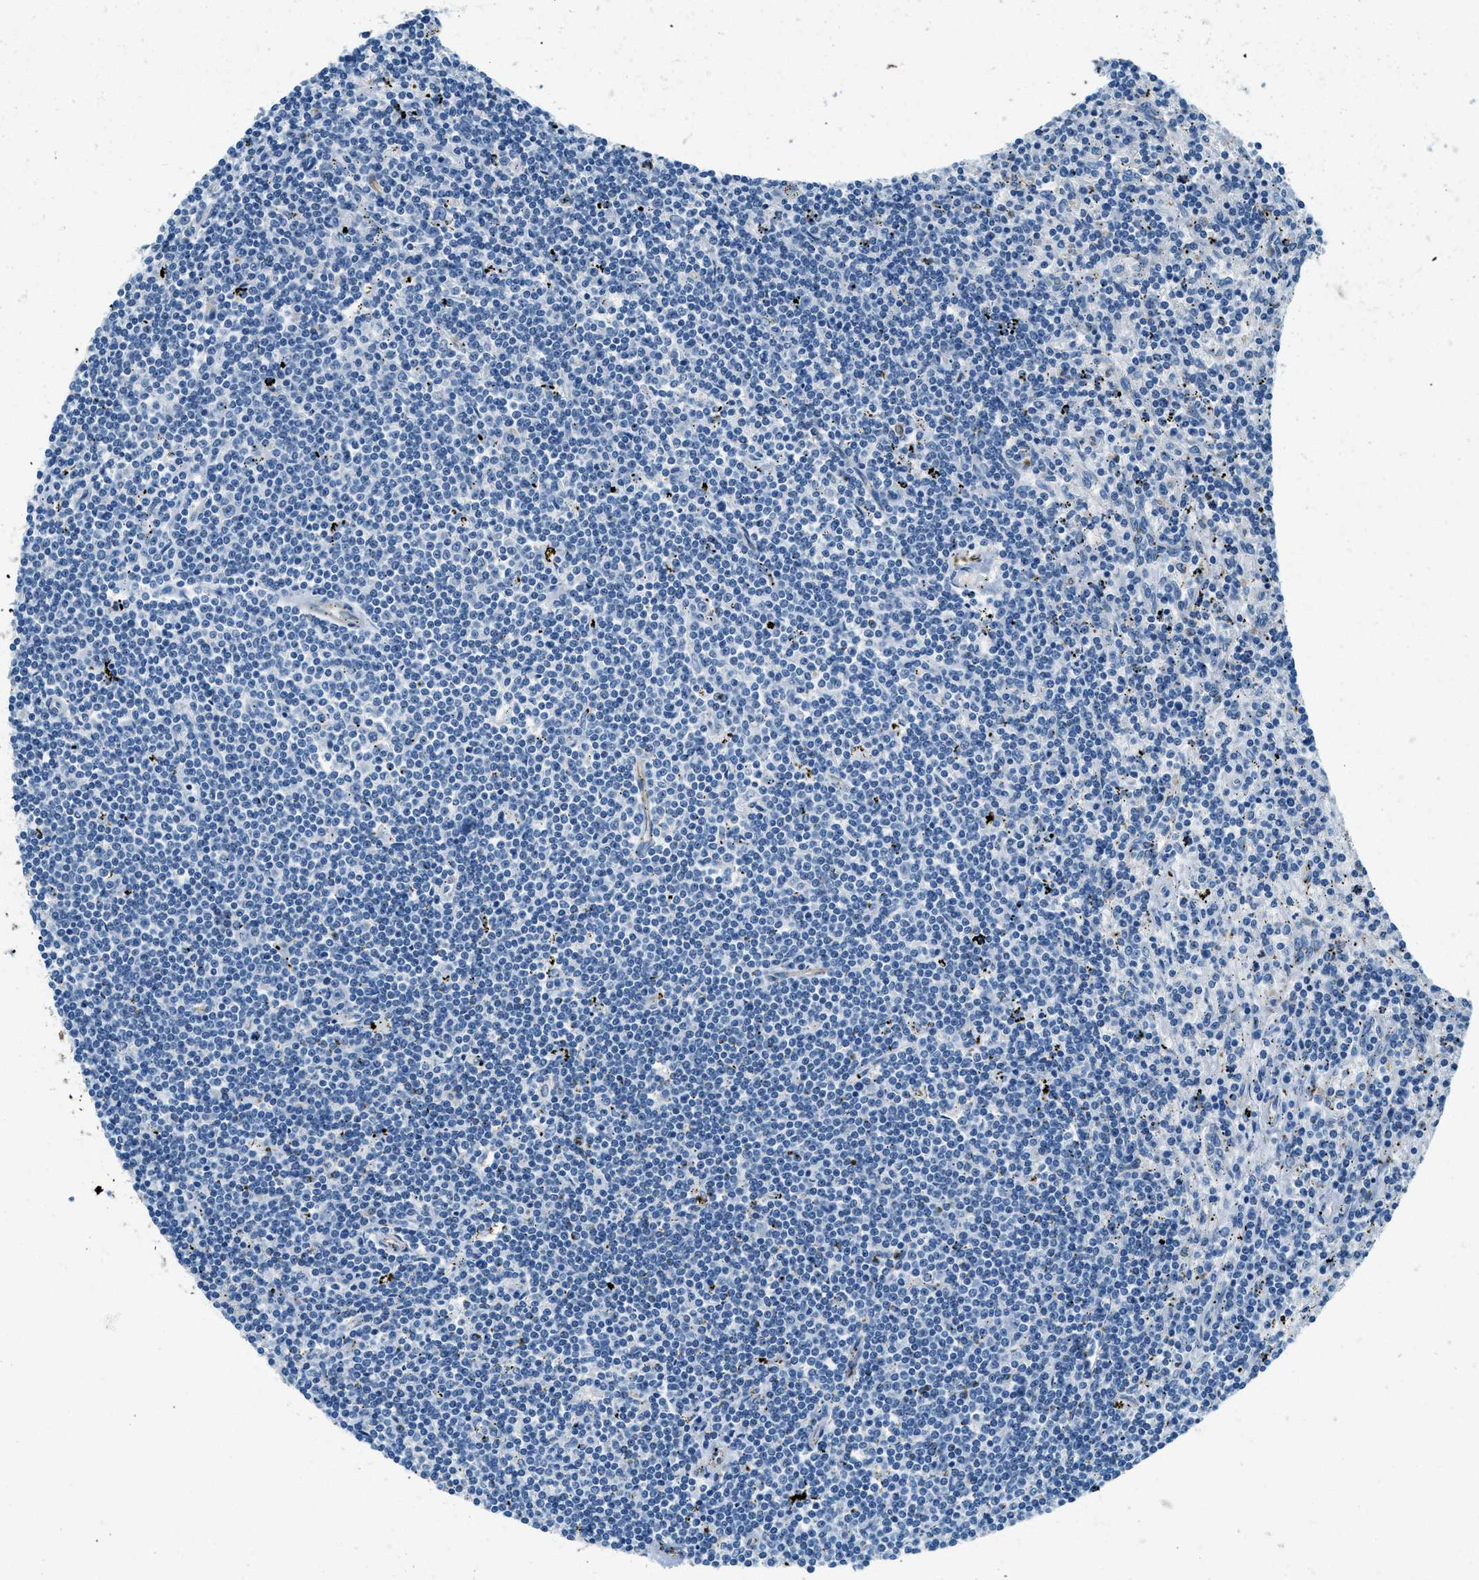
{"staining": {"intensity": "negative", "quantity": "none", "location": "none"}, "tissue": "lymphoma", "cell_type": "Tumor cells", "image_type": "cancer", "snomed": [{"axis": "morphology", "description": "Malignant lymphoma, non-Hodgkin's type, Low grade"}, {"axis": "topography", "description": "Spleen"}], "caption": "Tumor cells are negative for protein expression in human lymphoma.", "gene": "ZNF367", "patient": {"sex": "male", "age": 76}}